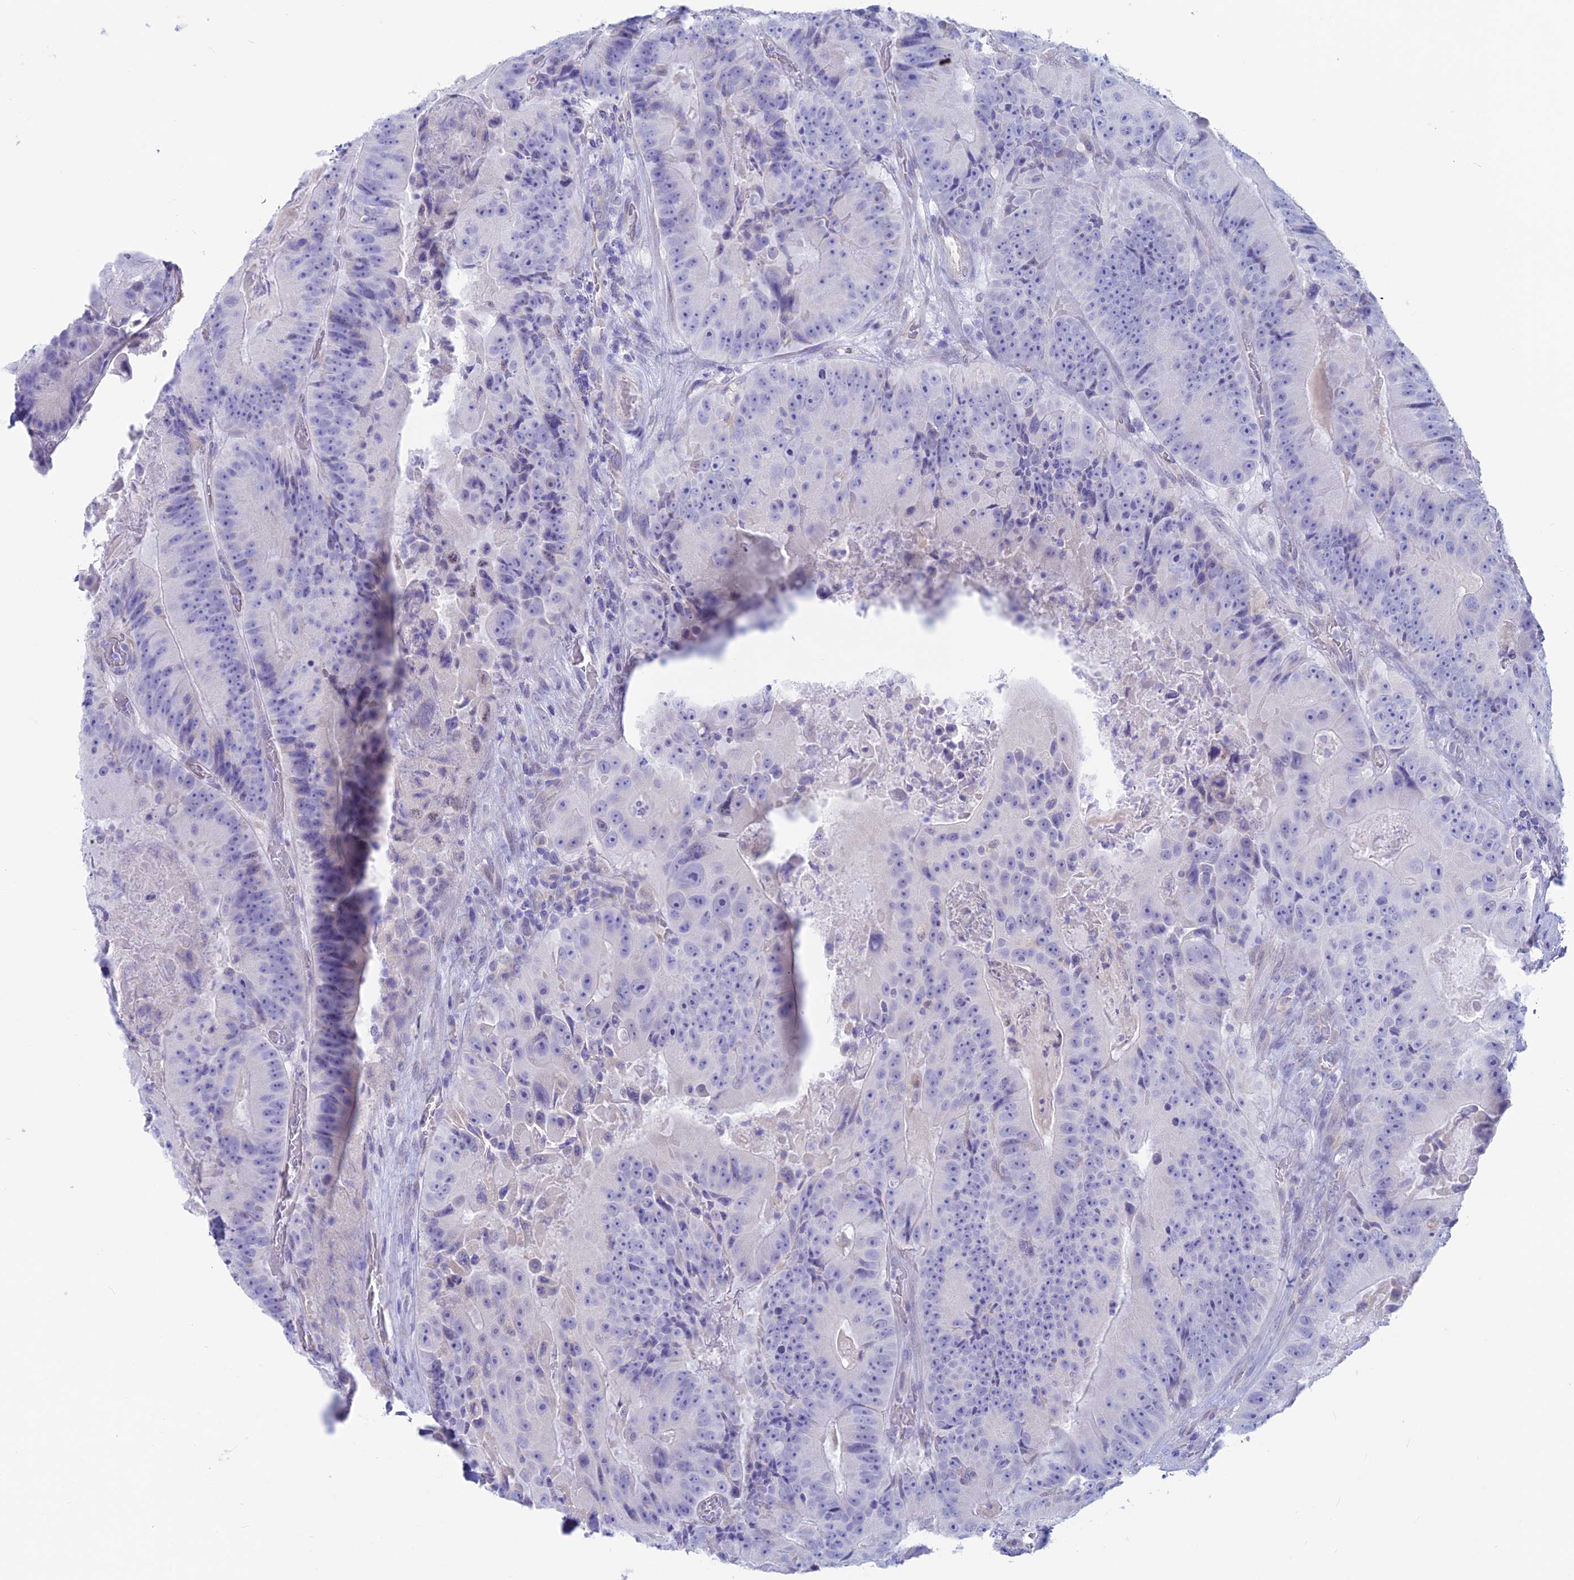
{"staining": {"intensity": "negative", "quantity": "none", "location": "none"}, "tissue": "colorectal cancer", "cell_type": "Tumor cells", "image_type": "cancer", "snomed": [{"axis": "morphology", "description": "Adenocarcinoma, NOS"}, {"axis": "topography", "description": "Colon"}], "caption": "This micrograph is of colorectal cancer (adenocarcinoma) stained with immunohistochemistry (IHC) to label a protein in brown with the nuclei are counter-stained blue. There is no expression in tumor cells.", "gene": "GNGT2", "patient": {"sex": "female", "age": 86}}